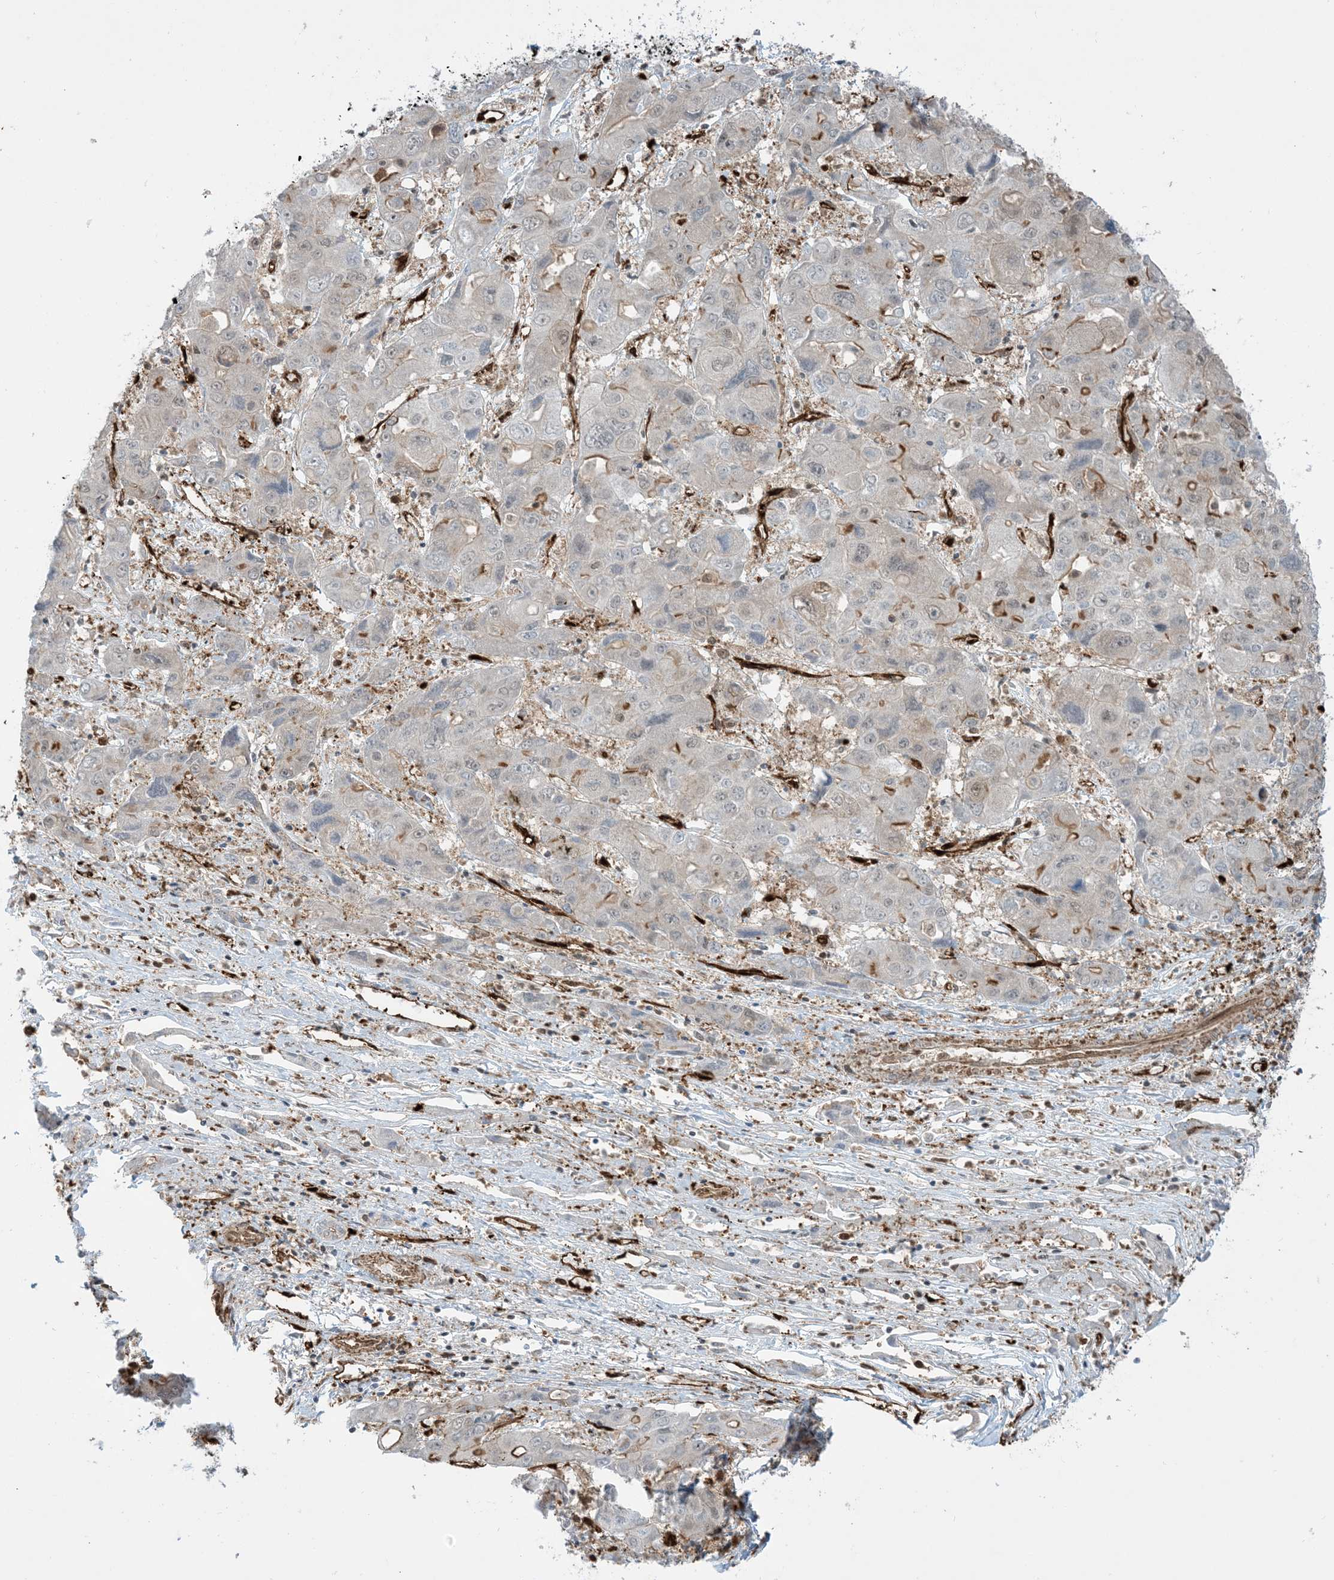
{"staining": {"intensity": "moderate", "quantity": "<25%", "location": "cytoplasmic/membranous"}, "tissue": "liver cancer", "cell_type": "Tumor cells", "image_type": "cancer", "snomed": [{"axis": "morphology", "description": "Cholangiocarcinoma"}, {"axis": "topography", "description": "Liver"}], "caption": "Protein analysis of liver cholangiocarcinoma tissue displays moderate cytoplasmic/membranous expression in about <25% of tumor cells. (DAB IHC with brightfield microscopy, high magnification).", "gene": "PPM1F", "patient": {"sex": "male", "age": 67}}